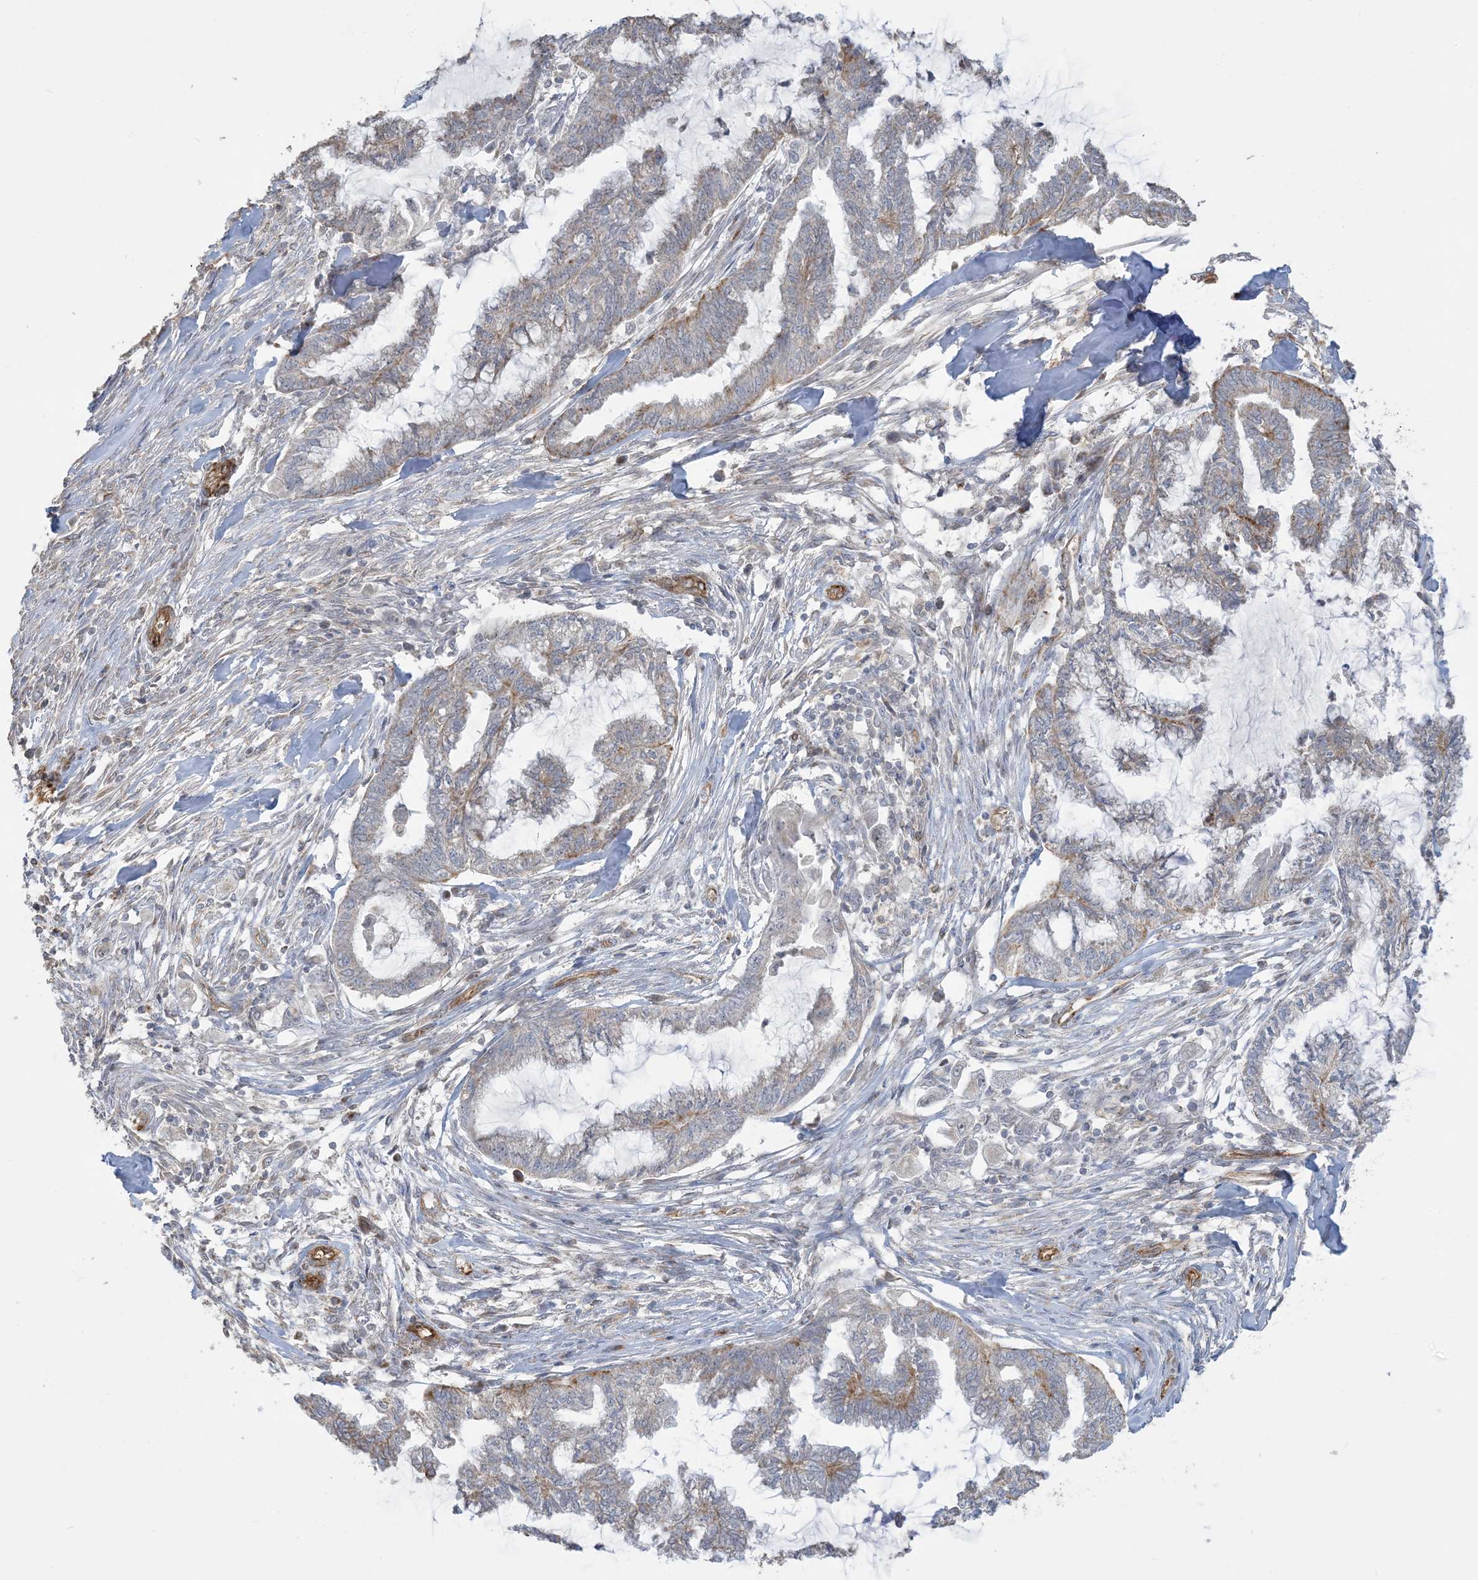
{"staining": {"intensity": "weak", "quantity": "25%-75%", "location": "cytoplasmic/membranous"}, "tissue": "endometrial cancer", "cell_type": "Tumor cells", "image_type": "cancer", "snomed": [{"axis": "morphology", "description": "Adenocarcinoma, NOS"}, {"axis": "topography", "description": "Endometrium"}], "caption": "A low amount of weak cytoplasmic/membranous positivity is present in about 25%-75% of tumor cells in endometrial adenocarcinoma tissue.", "gene": "AGA", "patient": {"sex": "female", "age": 86}}